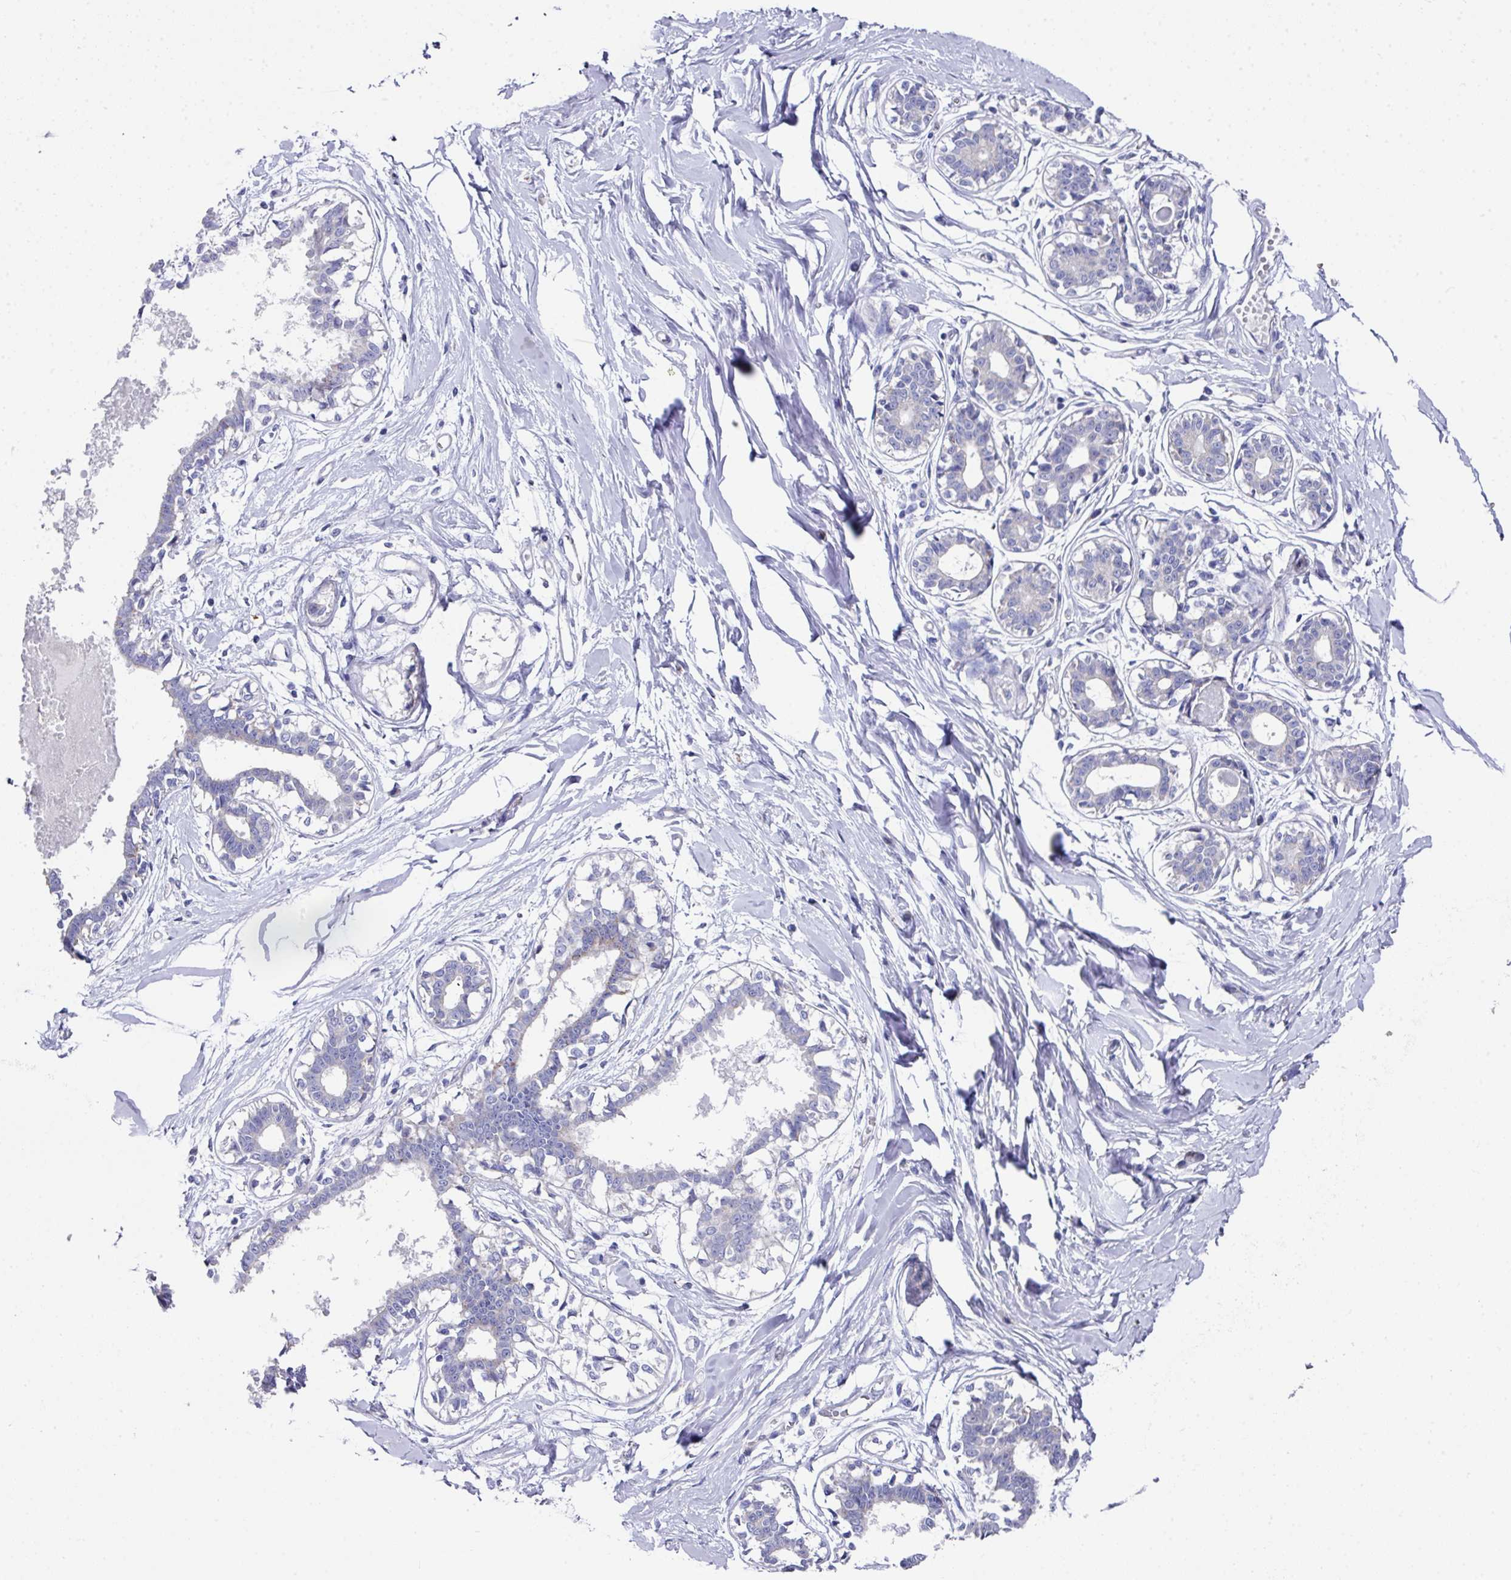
{"staining": {"intensity": "negative", "quantity": "none", "location": "none"}, "tissue": "breast", "cell_type": "Adipocytes", "image_type": "normal", "snomed": [{"axis": "morphology", "description": "Normal tissue, NOS"}, {"axis": "topography", "description": "Breast"}], "caption": "Image shows no protein positivity in adipocytes of benign breast. (Brightfield microscopy of DAB IHC at high magnification).", "gene": "CLDN1", "patient": {"sex": "female", "age": 45}}